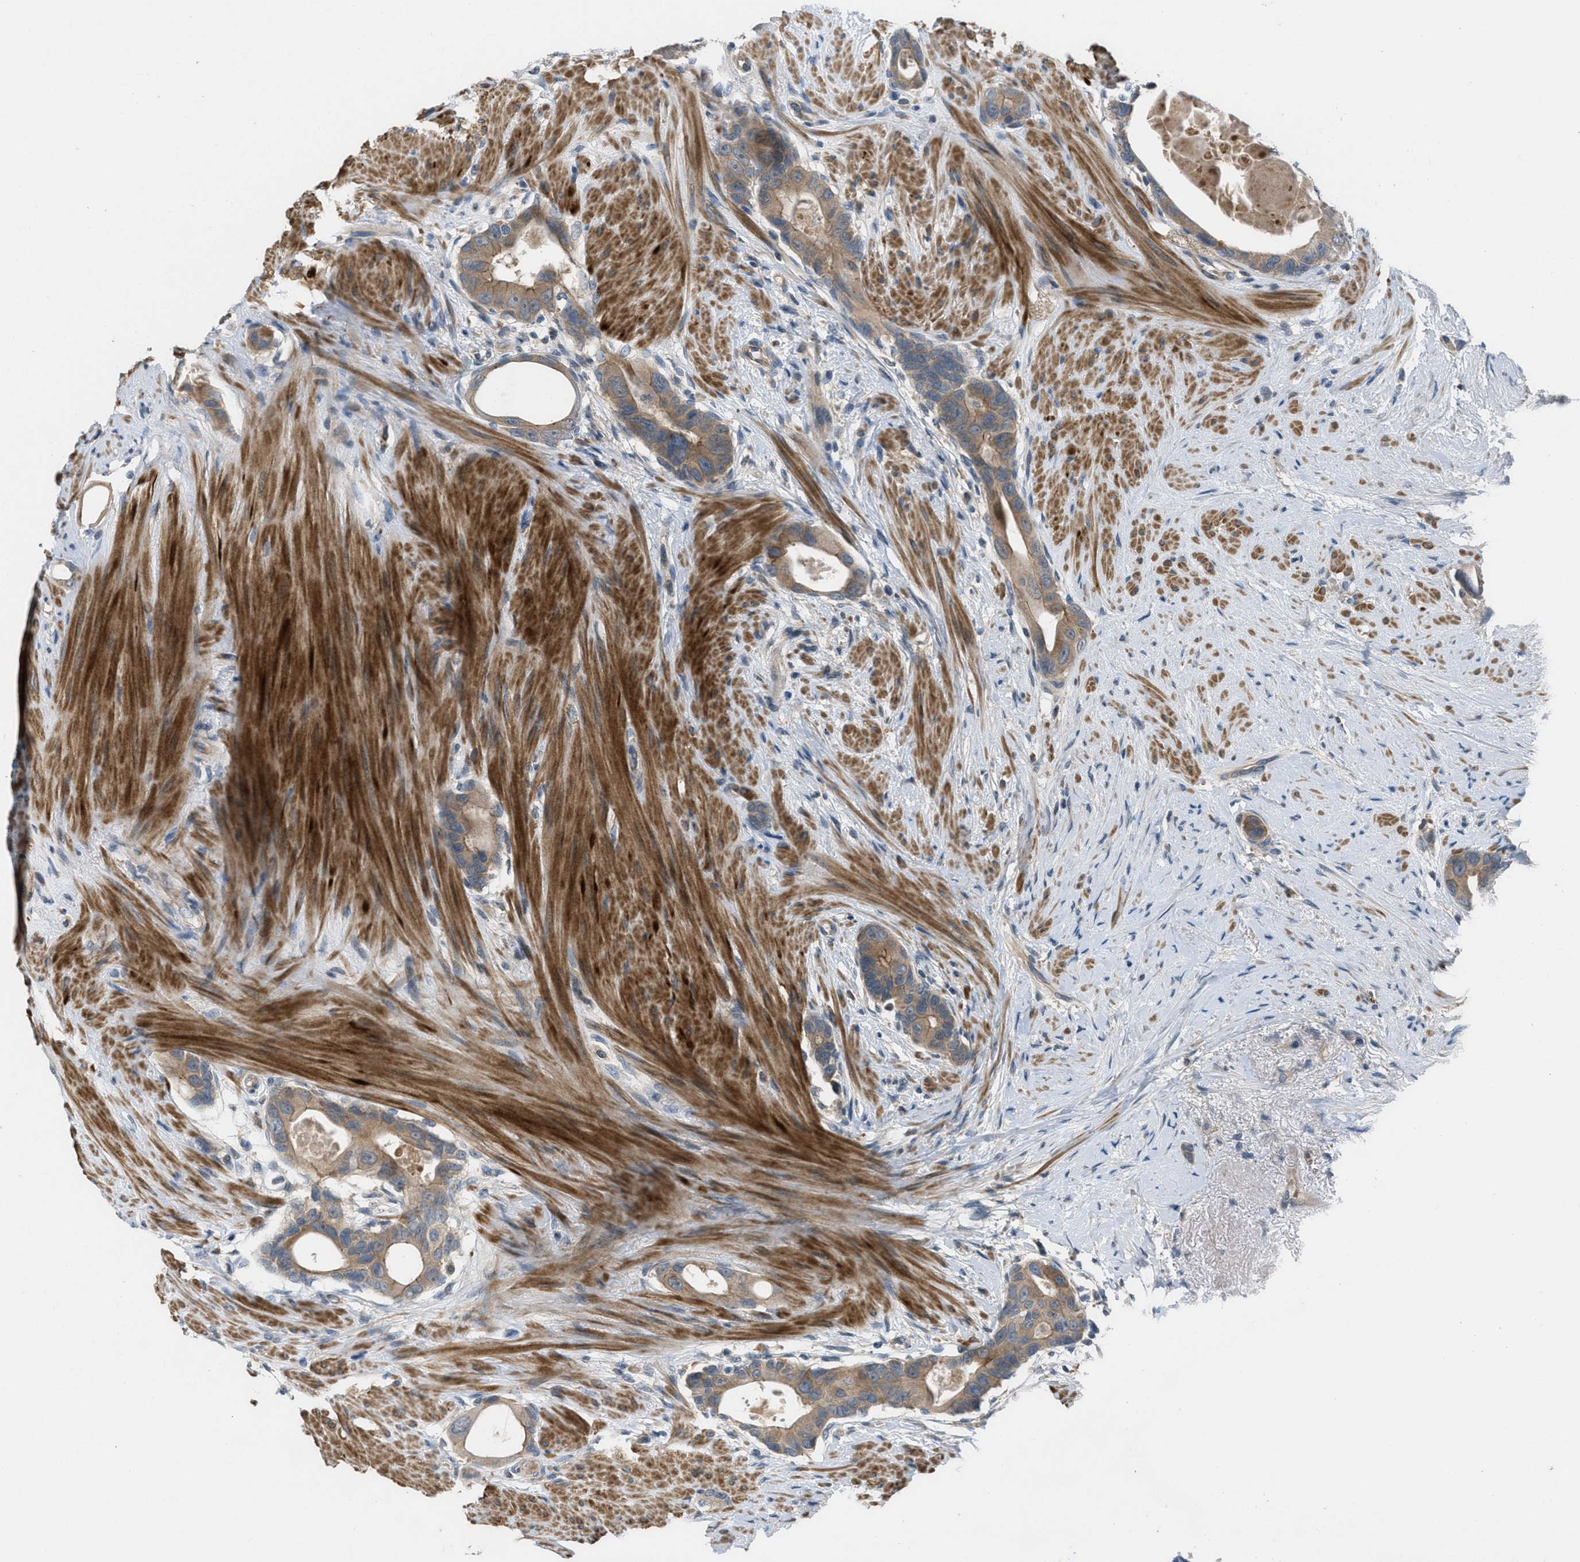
{"staining": {"intensity": "weak", "quantity": ">75%", "location": "cytoplasmic/membranous"}, "tissue": "colorectal cancer", "cell_type": "Tumor cells", "image_type": "cancer", "snomed": [{"axis": "morphology", "description": "Adenocarcinoma, NOS"}, {"axis": "topography", "description": "Rectum"}], "caption": "Immunohistochemistry (IHC) image of colorectal cancer stained for a protein (brown), which reveals low levels of weak cytoplasmic/membranous staining in approximately >75% of tumor cells.", "gene": "ADCY6", "patient": {"sex": "male", "age": 51}}